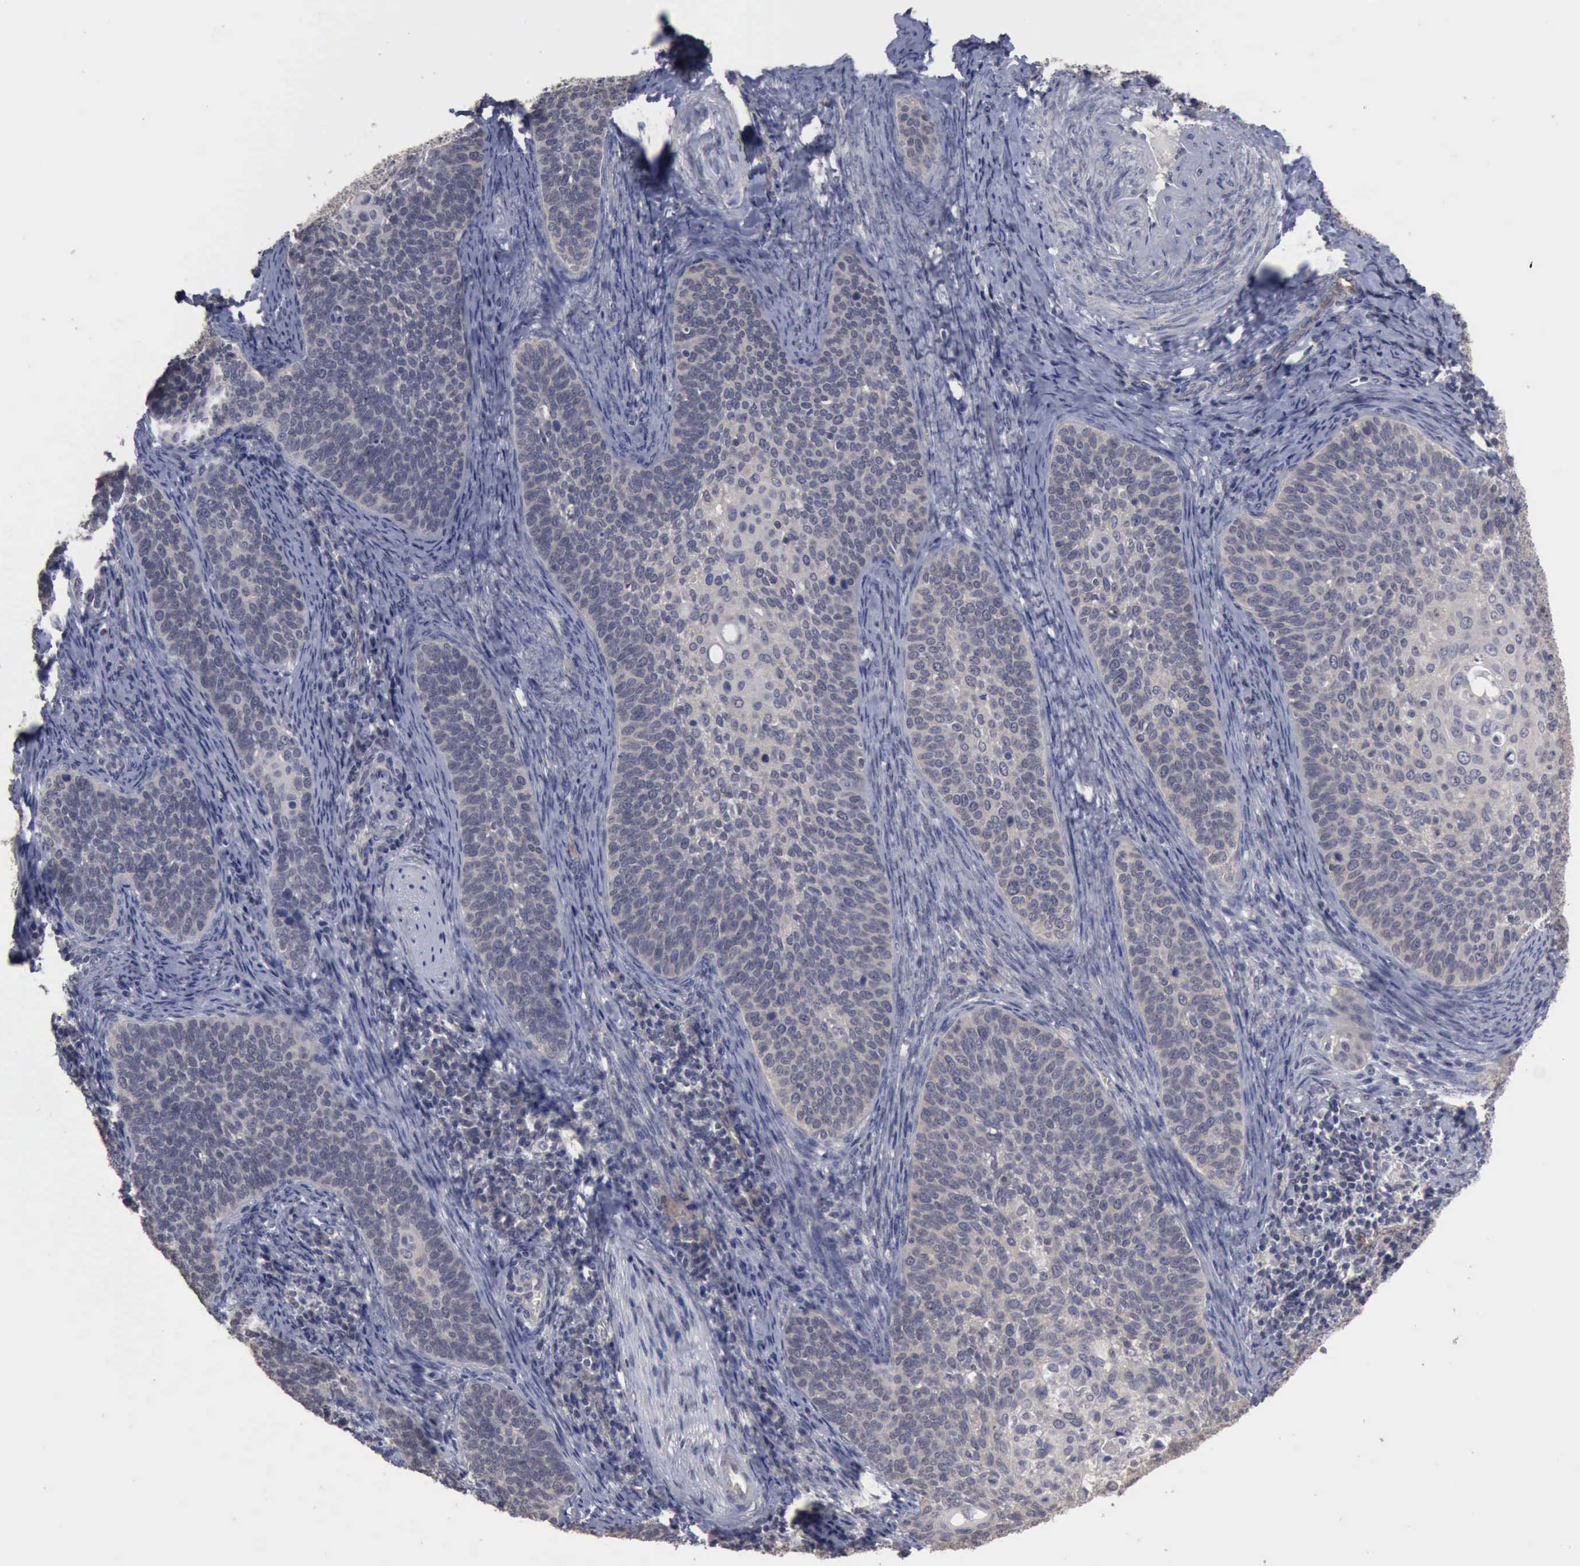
{"staining": {"intensity": "negative", "quantity": "none", "location": "none"}, "tissue": "cervical cancer", "cell_type": "Tumor cells", "image_type": "cancer", "snomed": [{"axis": "morphology", "description": "Squamous cell carcinoma, NOS"}, {"axis": "topography", "description": "Cervix"}], "caption": "DAB immunohistochemical staining of cervical cancer exhibits no significant positivity in tumor cells.", "gene": "CRKL", "patient": {"sex": "female", "age": 33}}